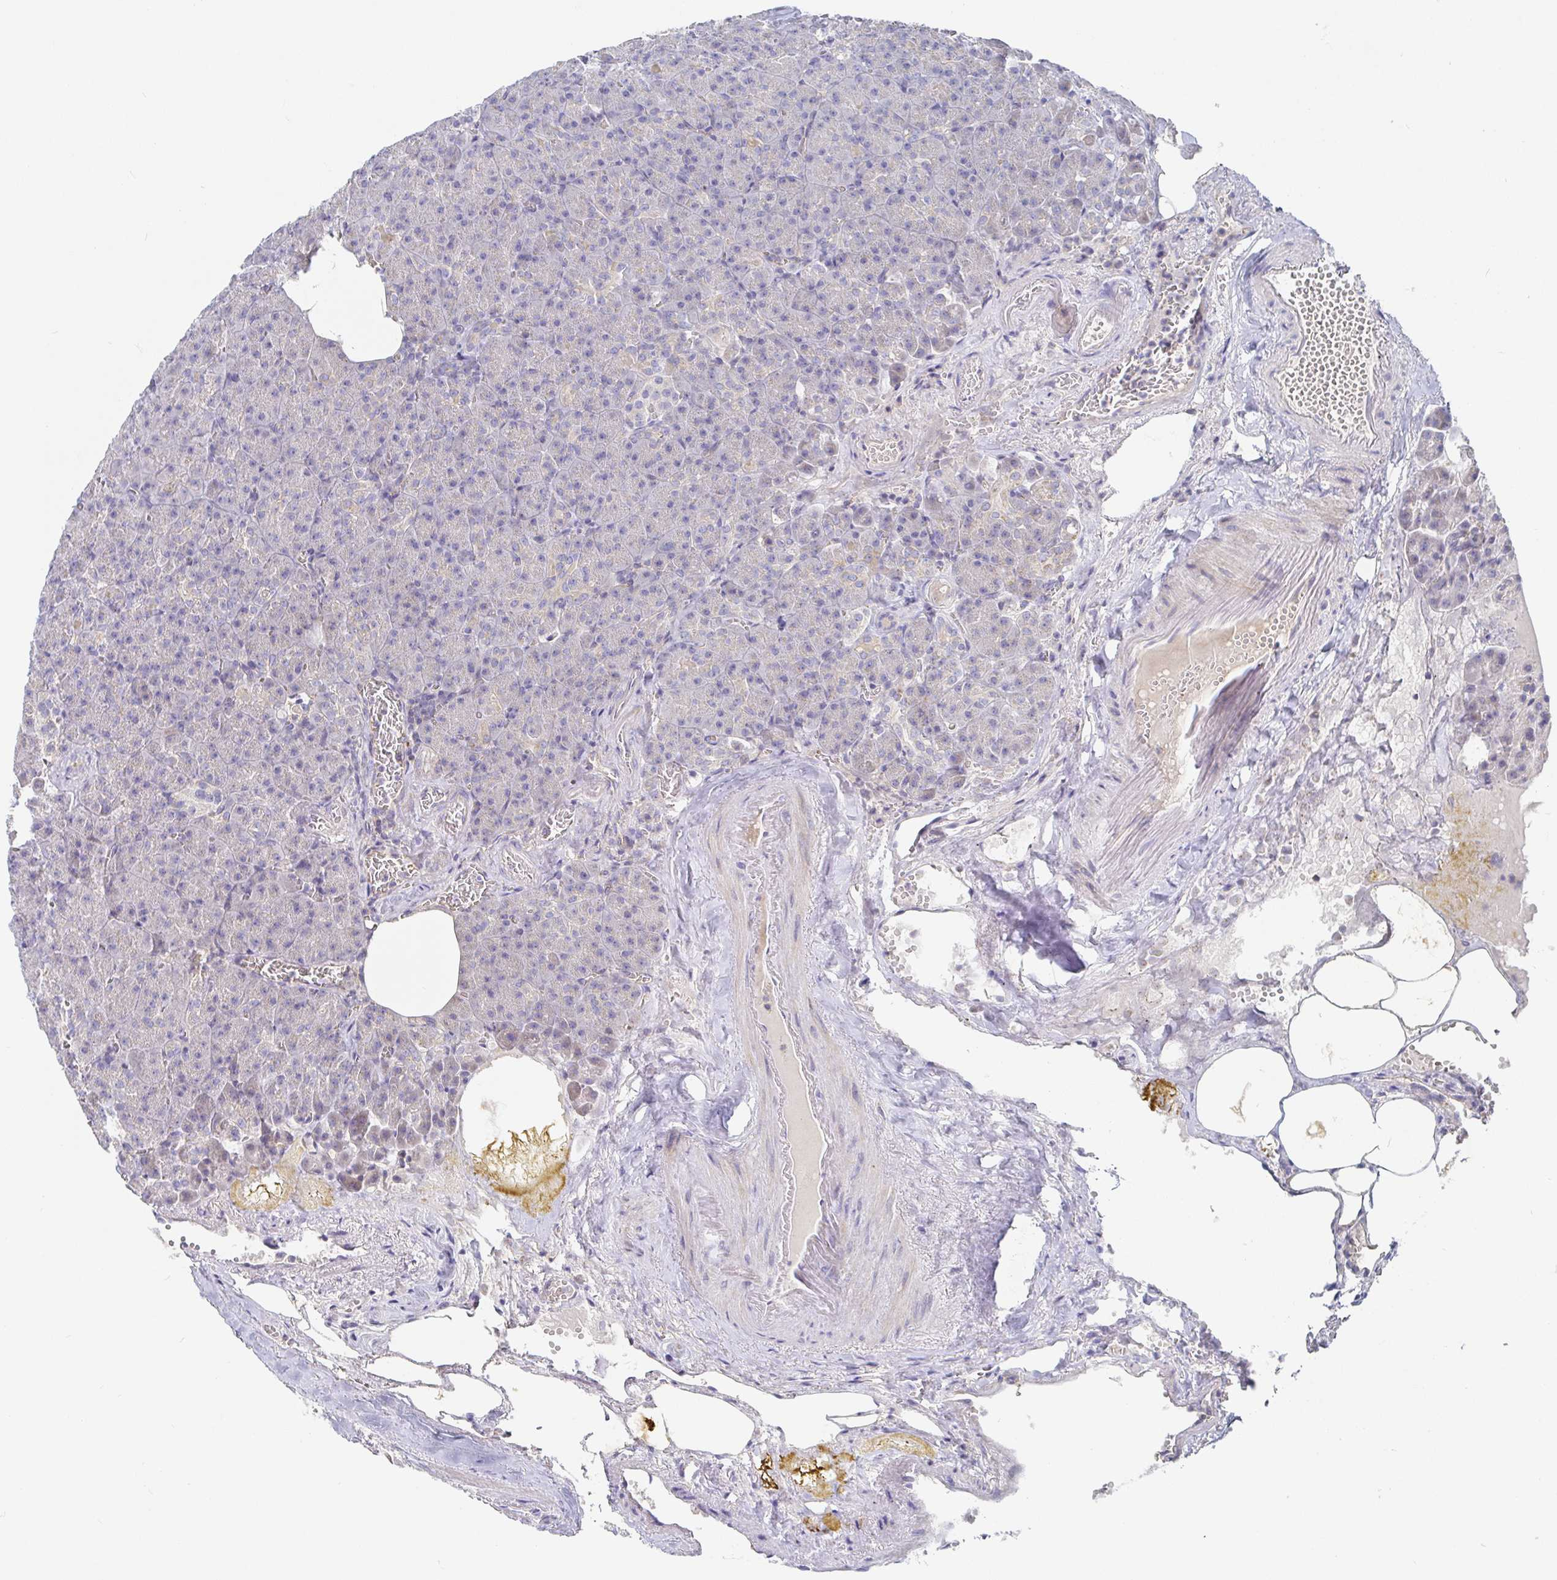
{"staining": {"intensity": "weak", "quantity": "<25%", "location": "cytoplasmic/membranous"}, "tissue": "pancreas", "cell_type": "Exocrine glandular cells", "image_type": "normal", "snomed": [{"axis": "morphology", "description": "Normal tissue, NOS"}, {"axis": "topography", "description": "Pancreas"}], "caption": "Protein analysis of unremarkable pancreas exhibits no significant staining in exocrine glandular cells.", "gene": "IRAK2", "patient": {"sex": "female", "age": 74}}